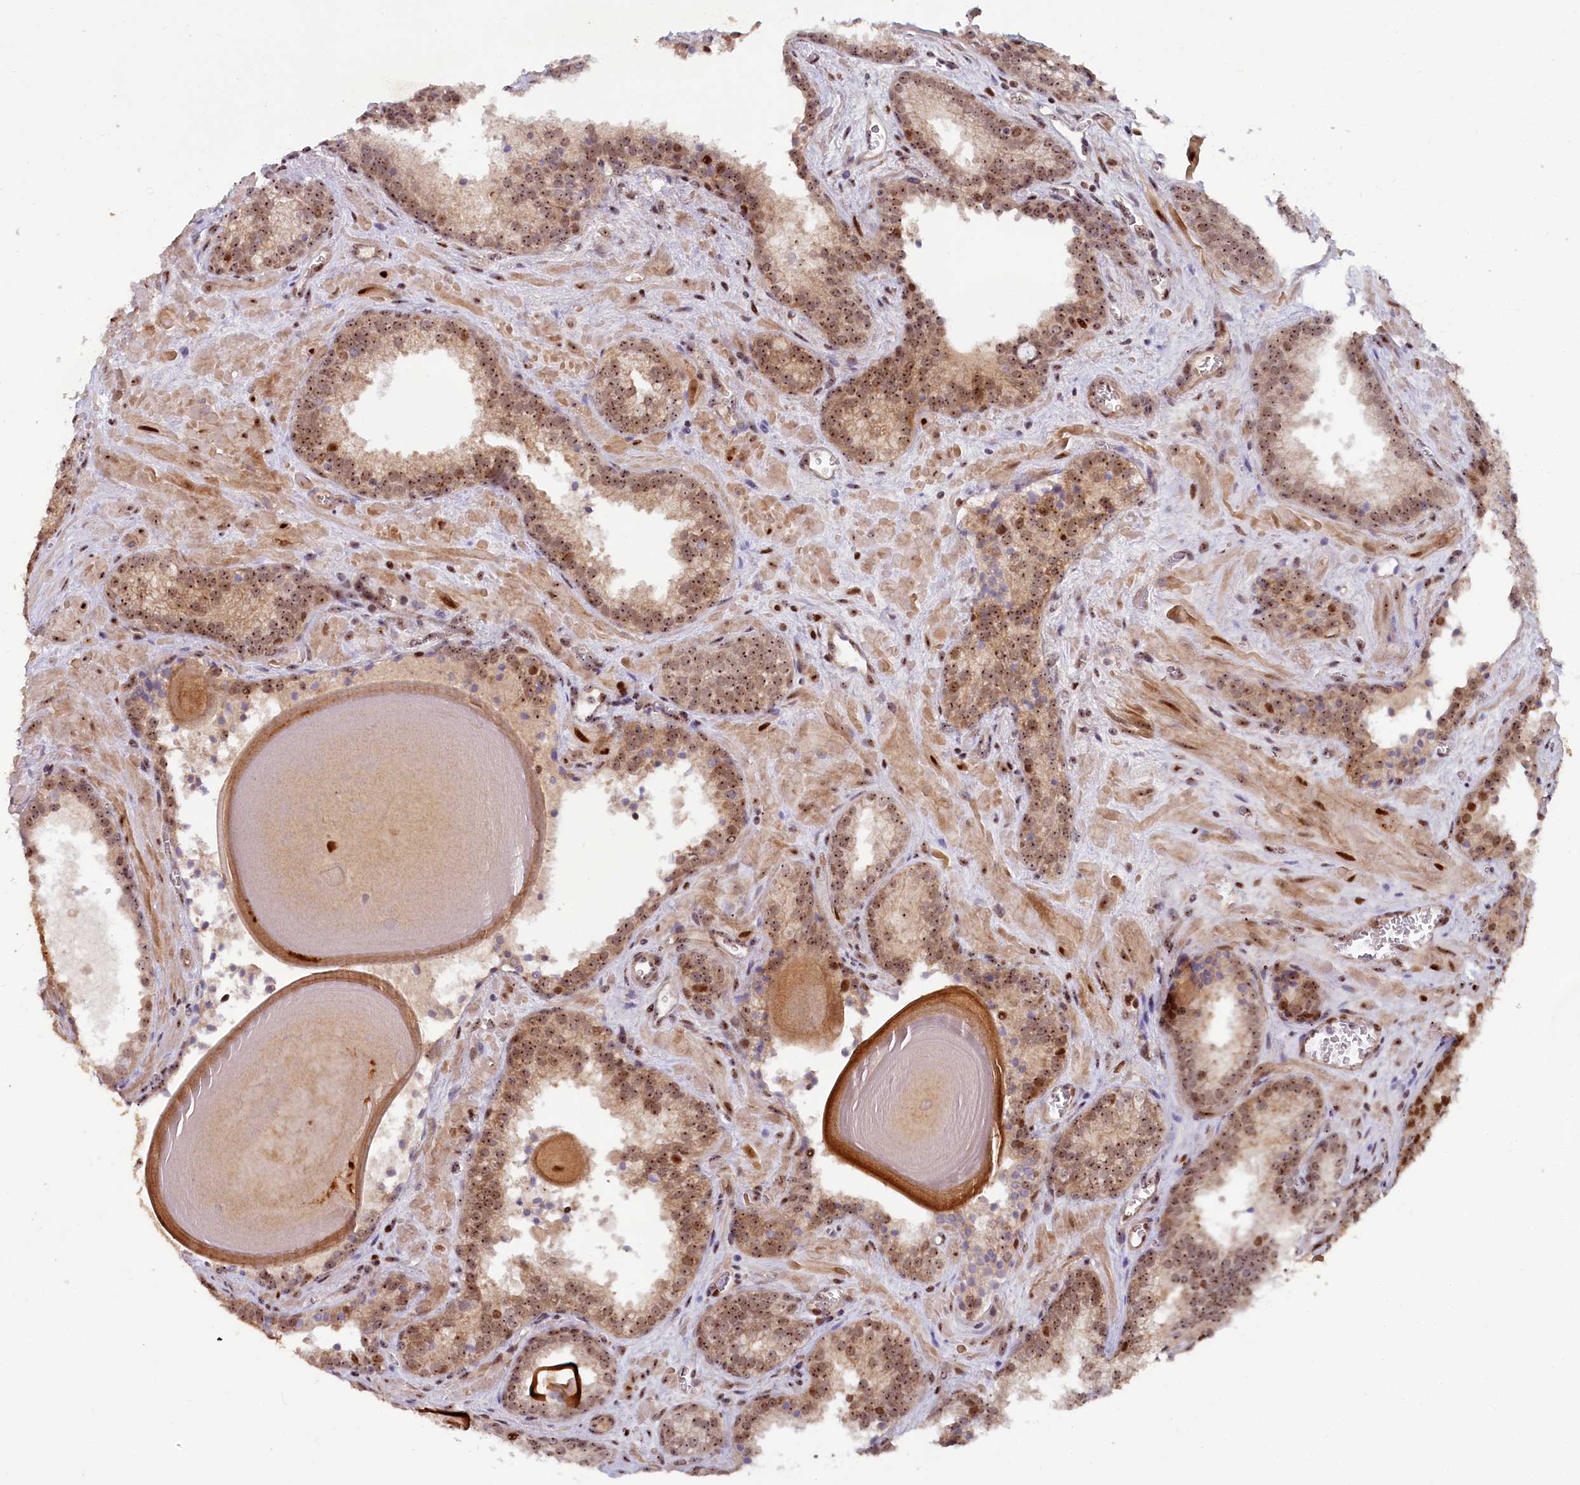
{"staining": {"intensity": "moderate", "quantity": ">75%", "location": "nuclear"}, "tissue": "prostate cancer", "cell_type": "Tumor cells", "image_type": "cancer", "snomed": [{"axis": "morphology", "description": "Adenocarcinoma, High grade"}, {"axis": "topography", "description": "Prostate"}], "caption": "Immunohistochemistry (IHC) (DAB) staining of prostate high-grade adenocarcinoma displays moderate nuclear protein expression in about >75% of tumor cells.", "gene": "TCOF1", "patient": {"sex": "male", "age": 66}}